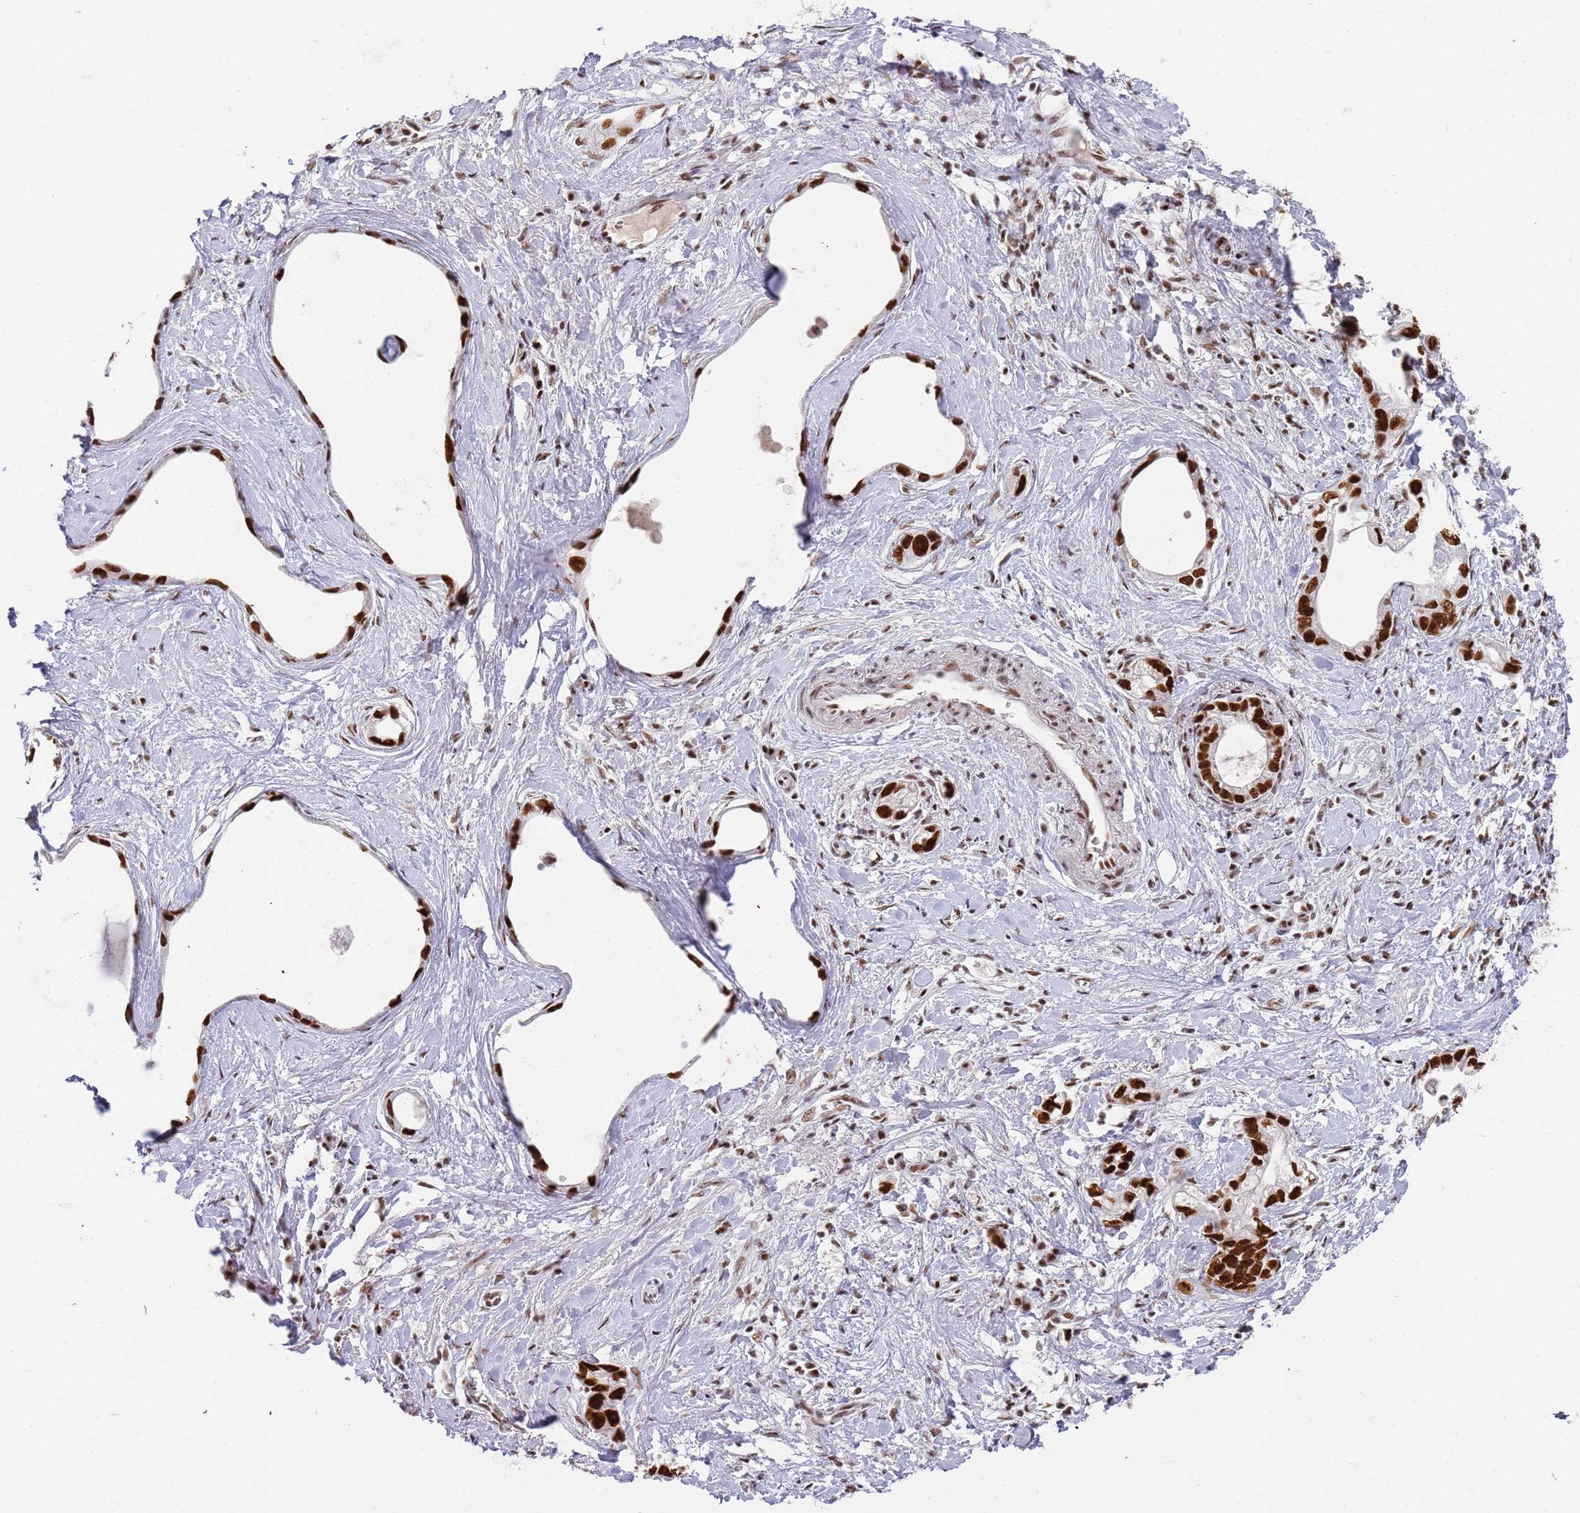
{"staining": {"intensity": "strong", "quantity": ">75%", "location": "nuclear"}, "tissue": "stomach cancer", "cell_type": "Tumor cells", "image_type": "cancer", "snomed": [{"axis": "morphology", "description": "Adenocarcinoma, NOS"}, {"axis": "topography", "description": "Stomach"}], "caption": "Immunohistochemical staining of stomach cancer (adenocarcinoma) exhibits high levels of strong nuclear positivity in about >75% of tumor cells. The protein is stained brown, and the nuclei are stained in blue (DAB IHC with brightfield microscopy, high magnification).", "gene": "AKAP8L", "patient": {"sex": "male", "age": 55}}